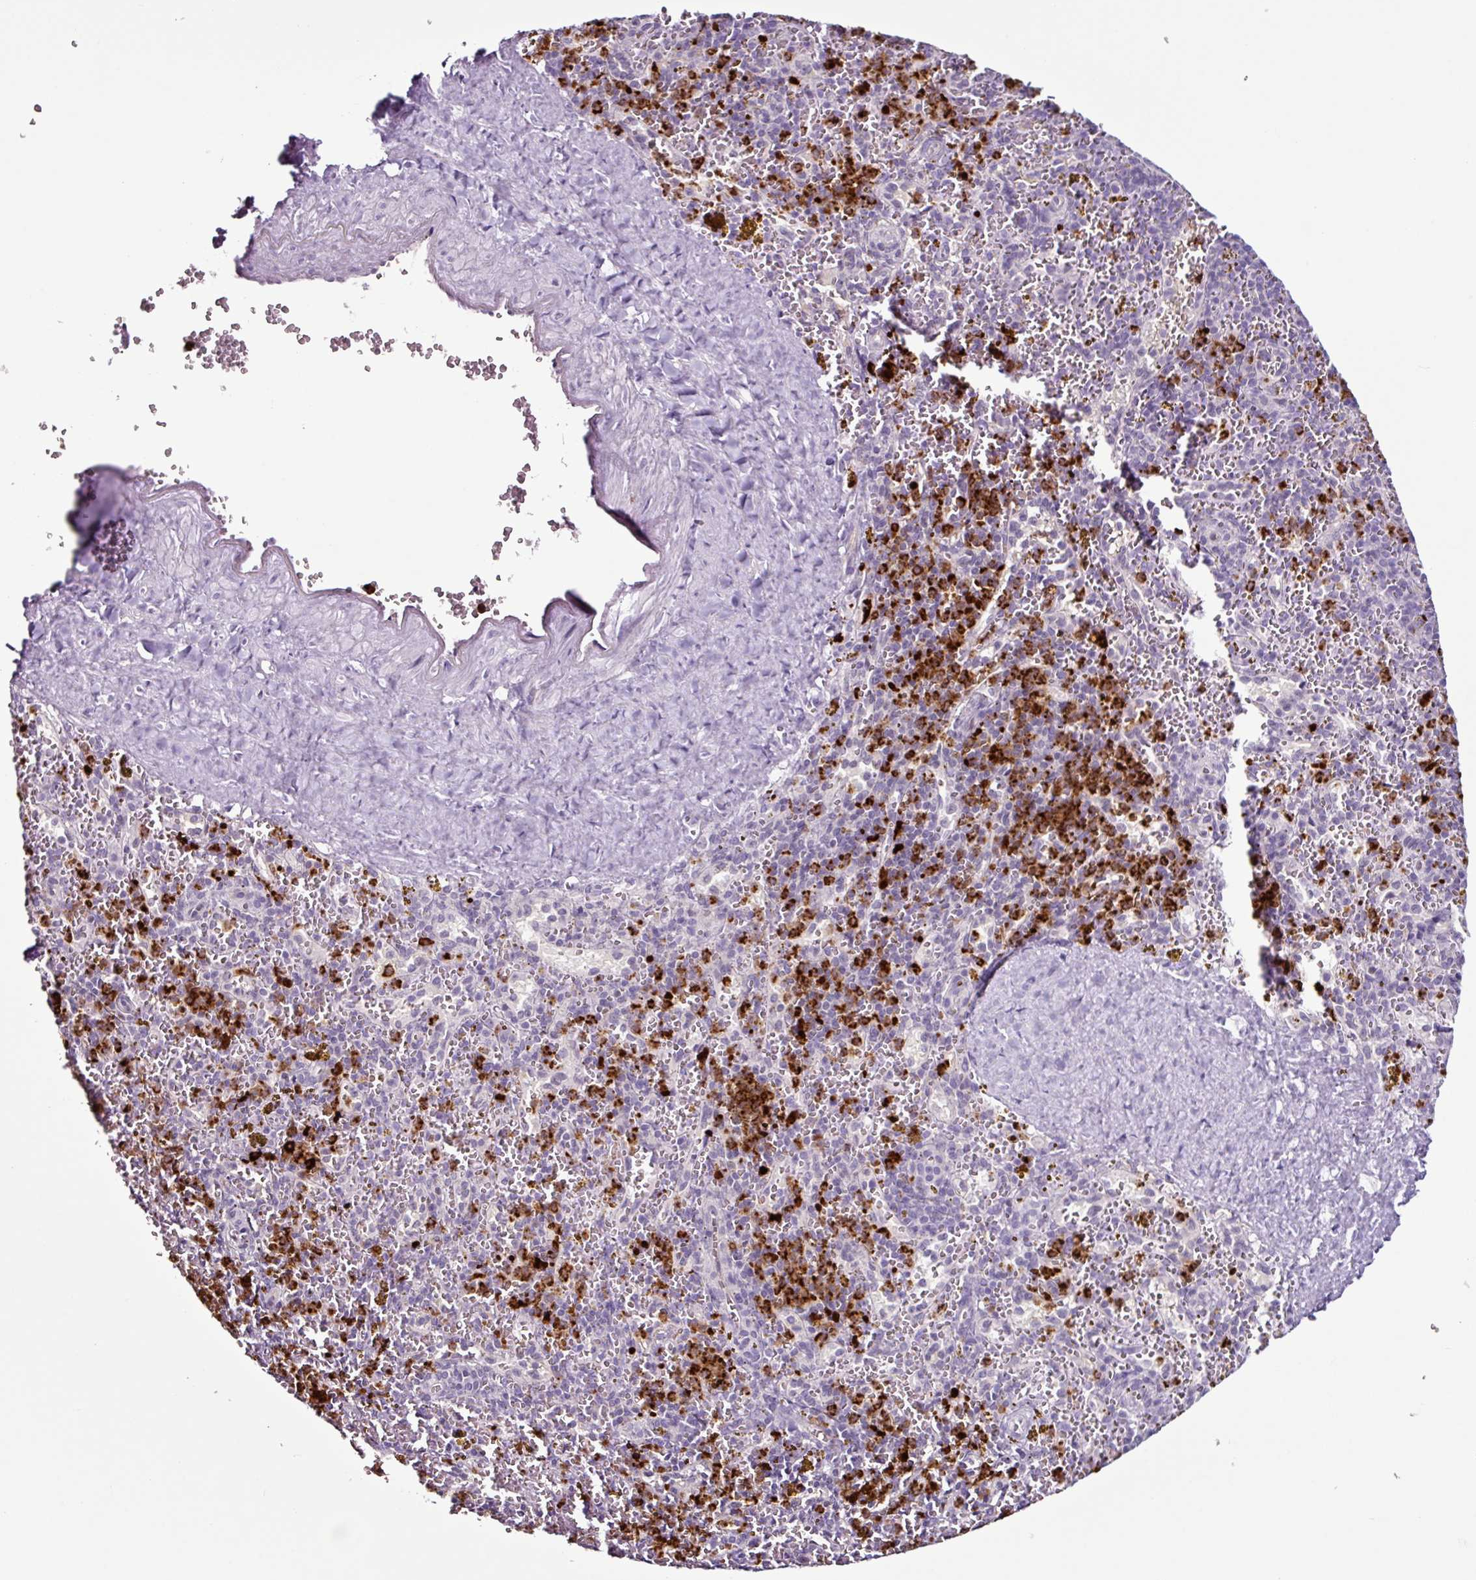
{"staining": {"intensity": "strong", "quantity": "25%-75%", "location": "cytoplasmic/membranous"}, "tissue": "spleen", "cell_type": "Cells in red pulp", "image_type": "normal", "snomed": [{"axis": "morphology", "description": "Normal tissue, NOS"}, {"axis": "topography", "description": "Spleen"}], "caption": "IHC photomicrograph of unremarkable spleen: human spleen stained using IHC reveals high levels of strong protein expression localized specifically in the cytoplasmic/membranous of cells in red pulp, appearing as a cytoplasmic/membranous brown color.", "gene": "TMEM178A", "patient": {"sex": "male", "age": 57}}